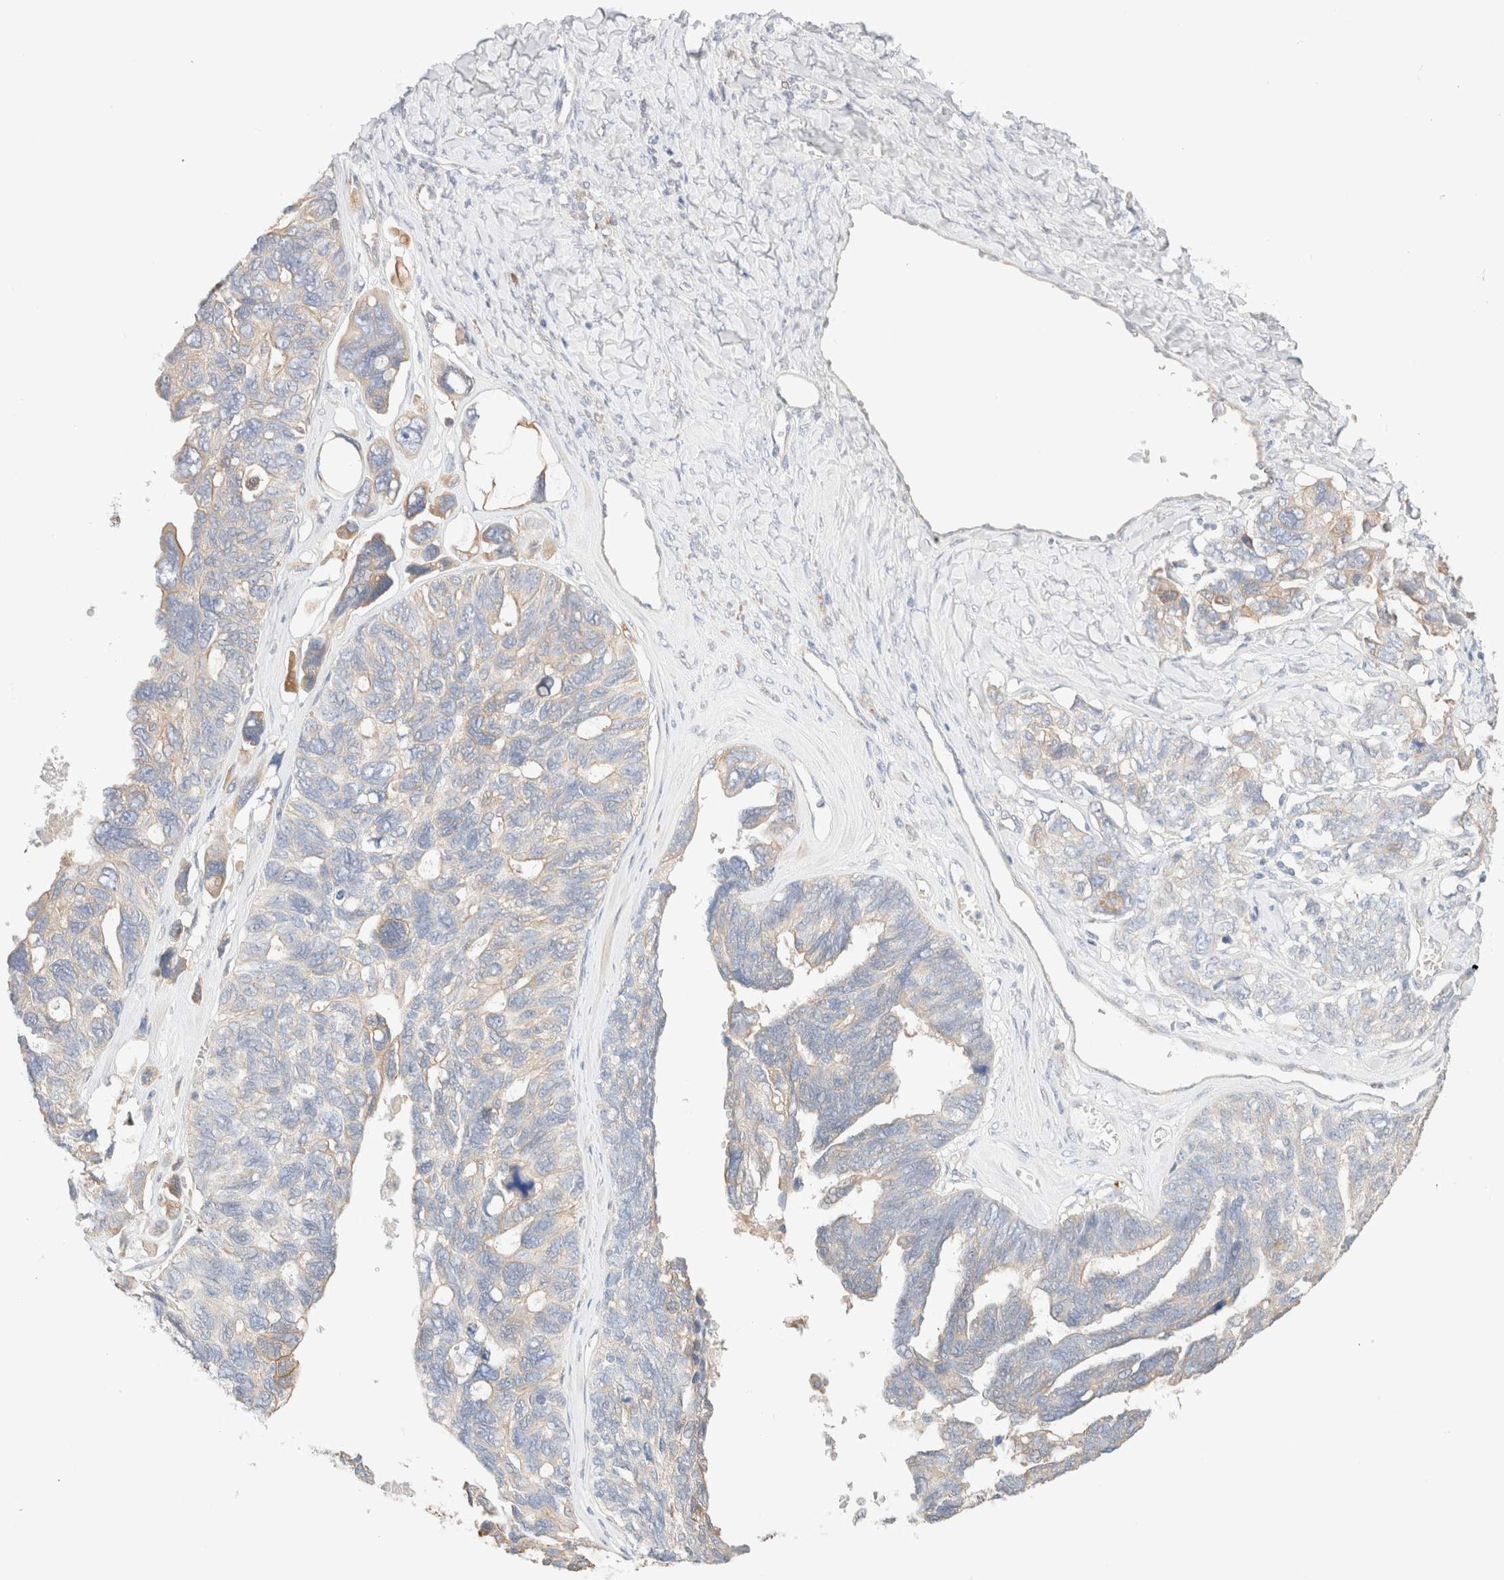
{"staining": {"intensity": "negative", "quantity": "none", "location": "none"}, "tissue": "ovarian cancer", "cell_type": "Tumor cells", "image_type": "cancer", "snomed": [{"axis": "morphology", "description": "Cystadenocarcinoma, serous, NOS"}, {"axis": "topography", "description": "Ovary"}], "caption": "DAB immunohistochemical staining of human ovarian cancer exhibits no significant expression in tumor cells. (DAB (3,3'-diaminobenzidine) immunohistochemistry (IHC) visualized using brightfield microscopy, high magnification).", "gene": "NIBAN2", "patient": {"sex": "female", "age": 79}}